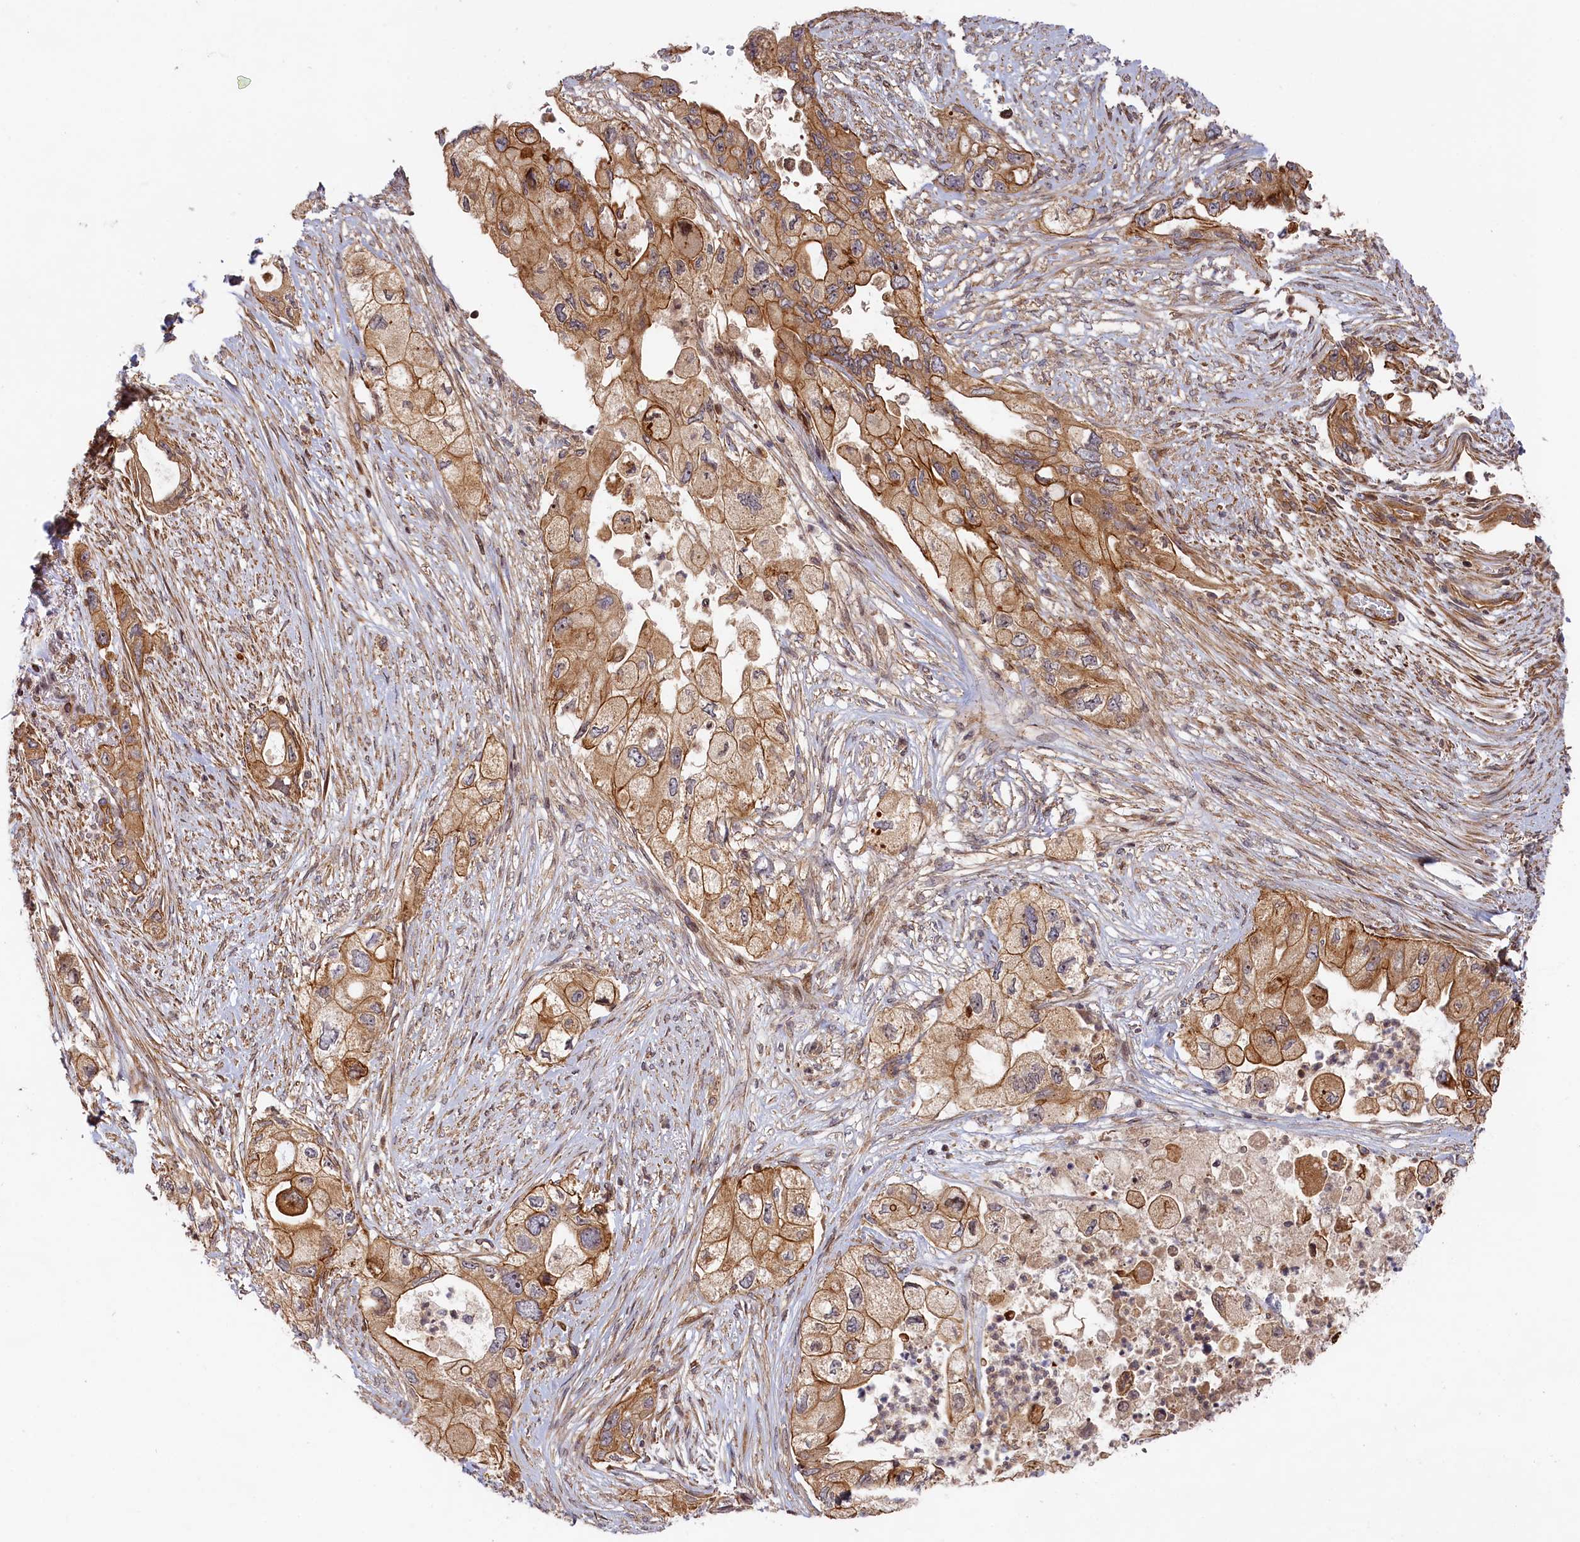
{"staining": {"intensity": "moderate", "quantity": ">75%", "location": "cytoplasmic/membranous"}, "tissue": "pancreatic cancer", "cell_type": "Tumor cells", "image_type": "cancer", "snomed": [{"axis": "morphology", "description": "Adenocarcinoma, NOS"}, {"axis": "topography", "description": "Pancreas"}], "caption": "The photomicrograph reveals a brown stain indicating the presence of a protein in the cytoplasmic/membranous of tumor cells in pancreatic adenocarcinoma.", "gene": "CEP44", "patient": {"sex": "female", "age": 73}}